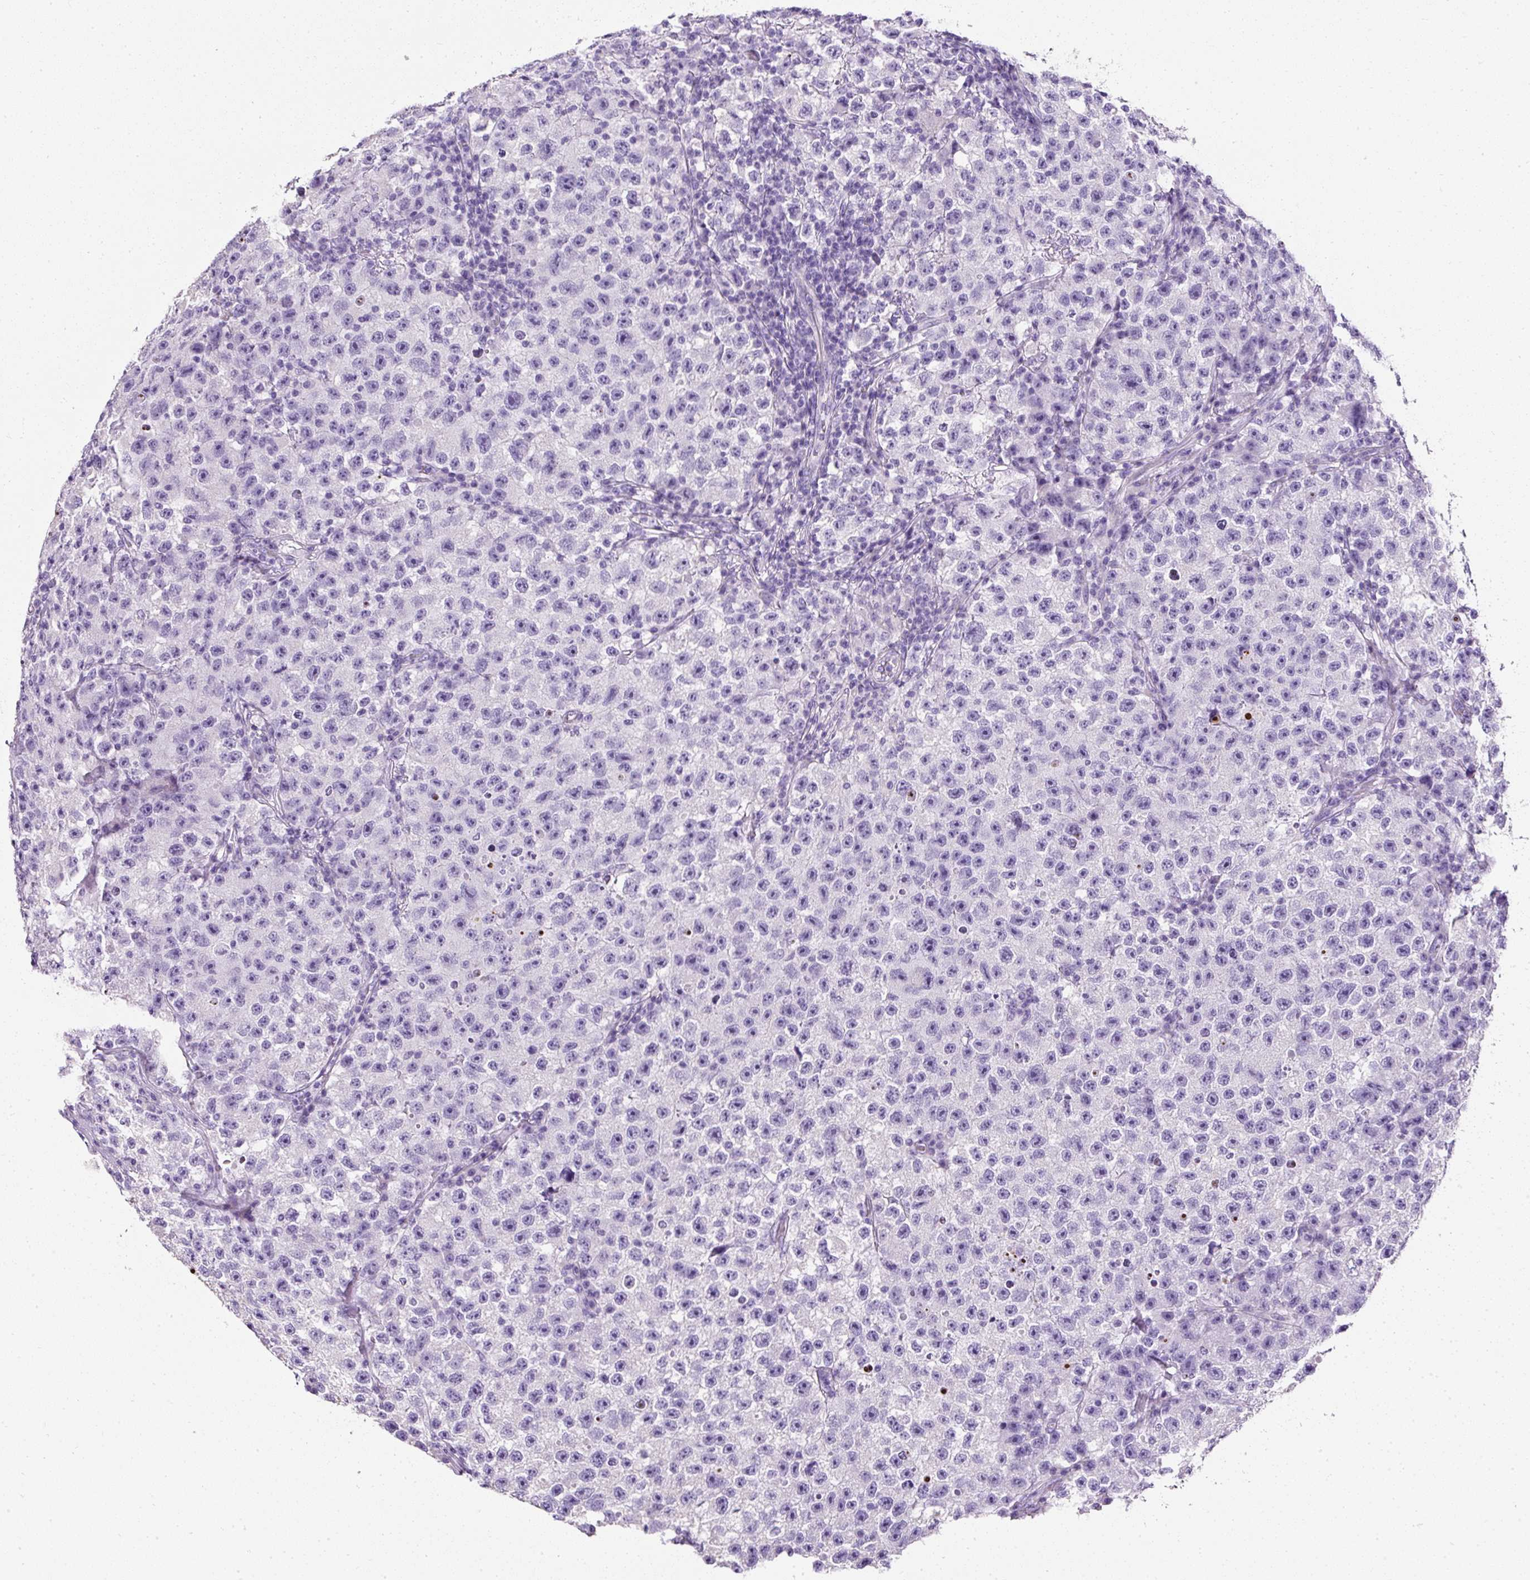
{"staining": {"intensity": "negative", "quantity": "none", "location": "none"}, "tissue": "testis cancer", "cell_type": "Tumor cells", "image_type": "cancer", "snomed": [{"axis": "morphology", "description": "Seminoma, NOS"}, {"axis": "topography", "description": "Testis"}], "caption": "Immunohistochemical staining of testis seminoma demonstrates no significant positivity in tumor cells. (Immunohistochemistry, brightfield microscopy, high magnification).", "gene": "C2CD4C", "patient": {"sex": "male", "age": 22}}